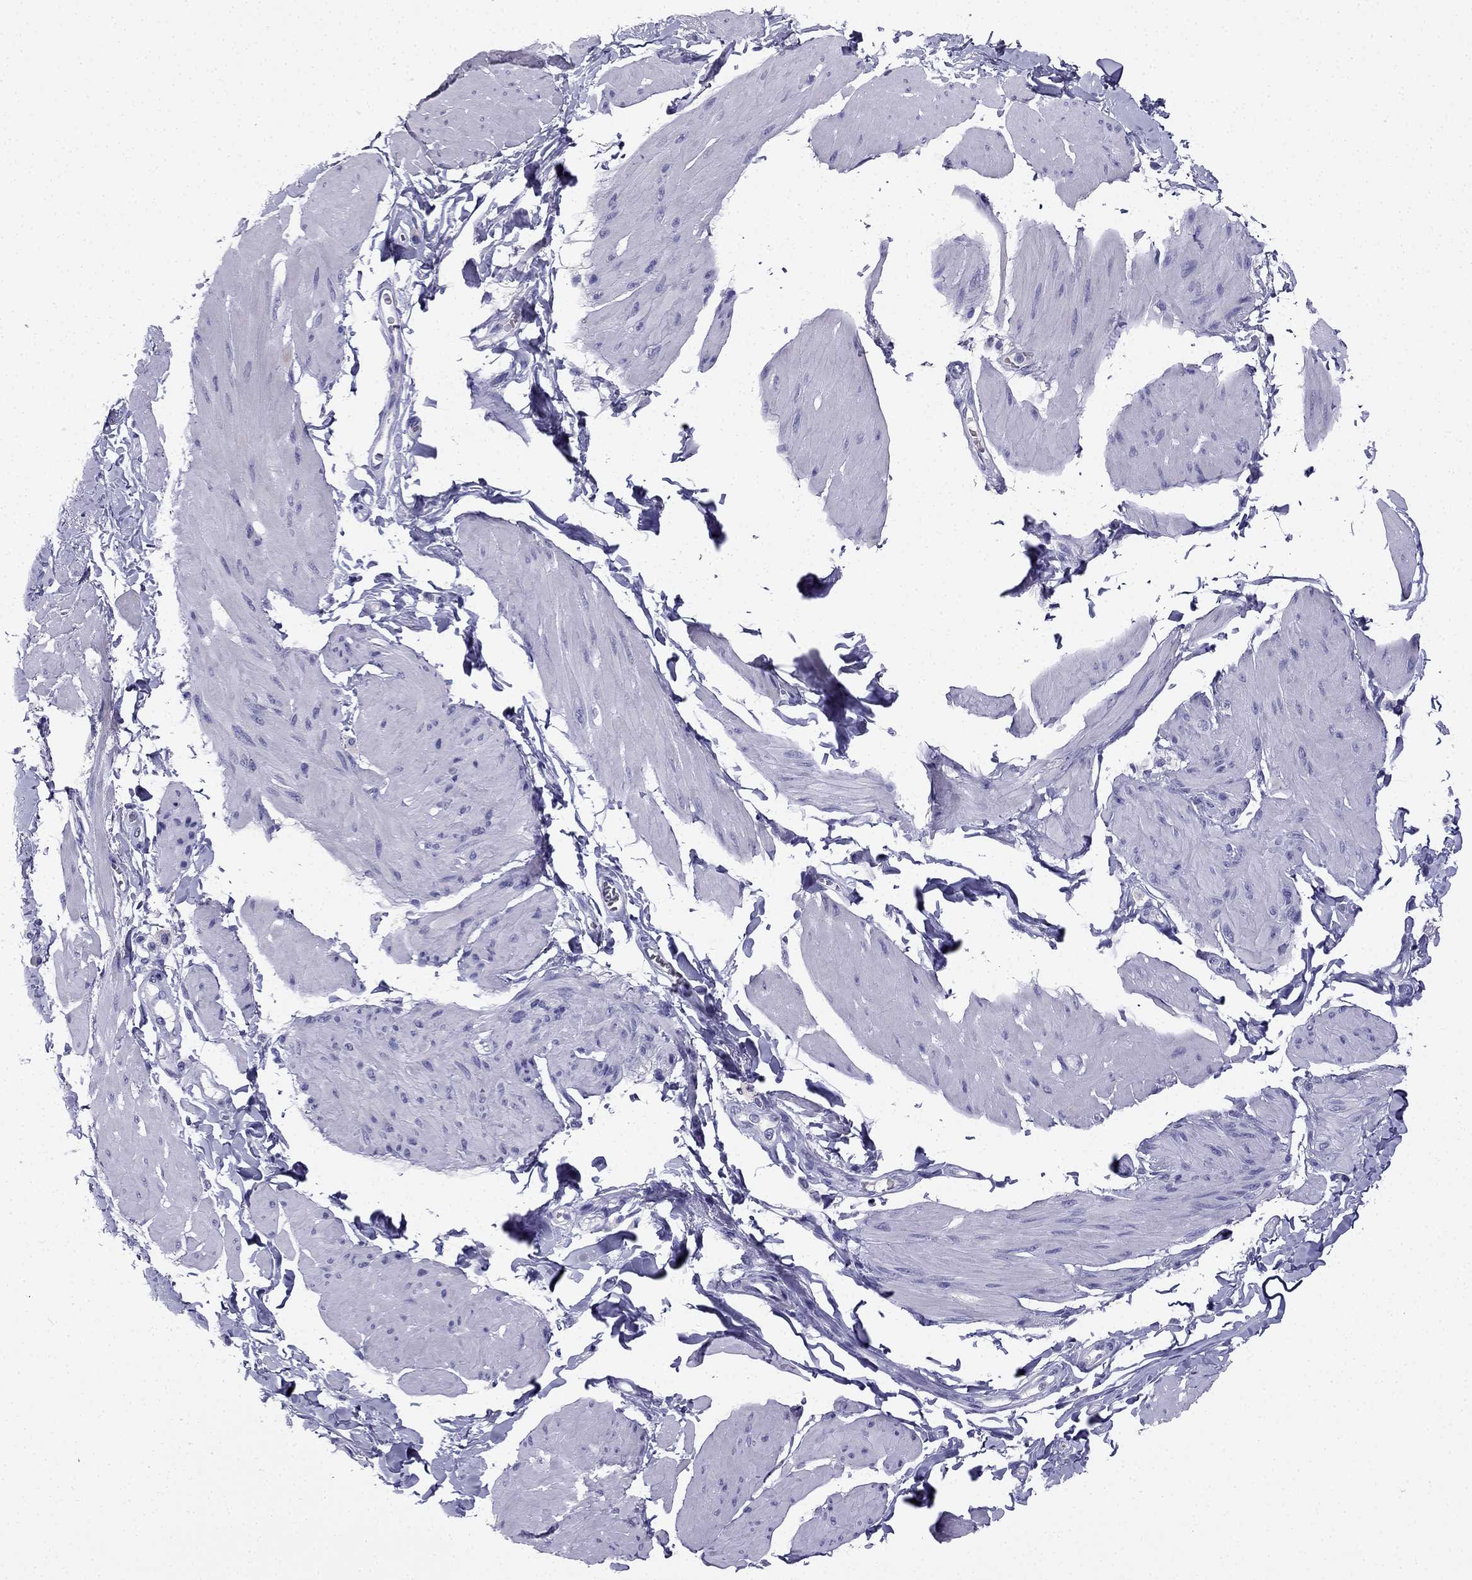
{"staining": {"intensity": "negative", "quantity": "none", "location": "none"}, "tissue": "smooth muscle", "cell_type": "Smooth muscle cells", "image_type": "normal", "snomed": [{"axis": "morphology", "description": "Normal tissue, NOS"}, {"axis": "topography", "description": "Adipose tissue"}, {"axis": "topography", "description": "Smooth muscle"}, {"axis": "topography", "description": "Peripheral nerve tissue"}], "caption": "The IHC photomicrograph has no significant positivity in smooth muscle cells of smooth muscle. The staining was performed using DAB (3,3'-diaminobenzidine) to visualize the protein expression in brown, while the nuclei were stained in blue with hematoxylin (Magnification: 20x).", "gene": "NPTX1", "patient": {"sex": "male", "age": 83}}